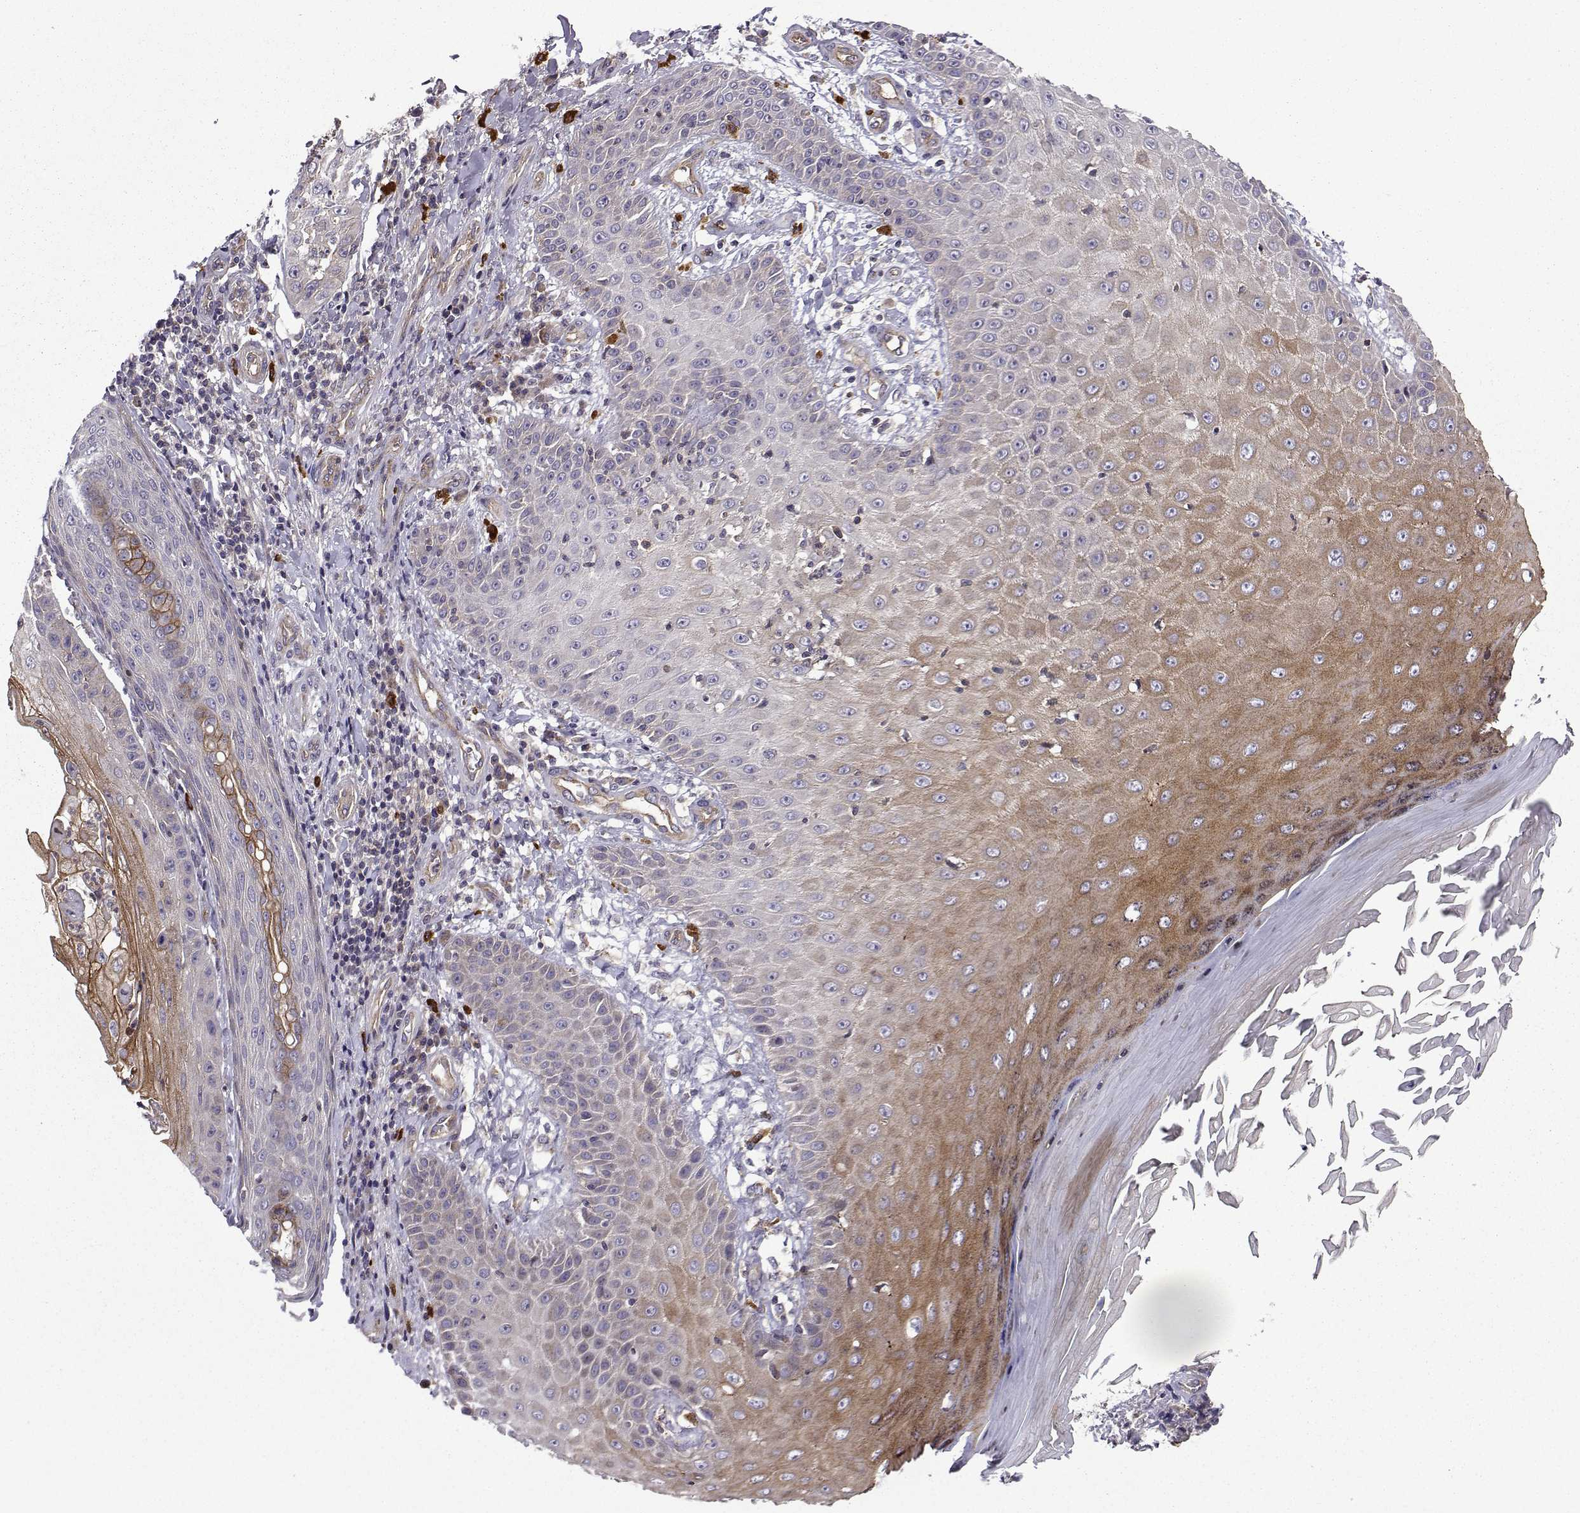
{"staining": {"intensity": "moderate", "quantity": "<25%", "location": "cytoplasmic/membranous"}, "tissue": "skin cancer", "cell_type": "Tumor cells", "image_type": "cancer", "snomed": [{"axis": "morphology", "description": "Squamous cell carcinoma, NOS"}, {"axis": "topography", "description": "Skin"}], "caption": "Tumor cells reveal low levels of moderate cytoplasmic/membranous staining in about <25% of cells in human skin cancer (squamous cell carcinoma). (brown staining indicates protein expression, while blue staining denotes nuclei).", "gene": "ITGB8", "patient": {"sex": "male", "age": 70}}